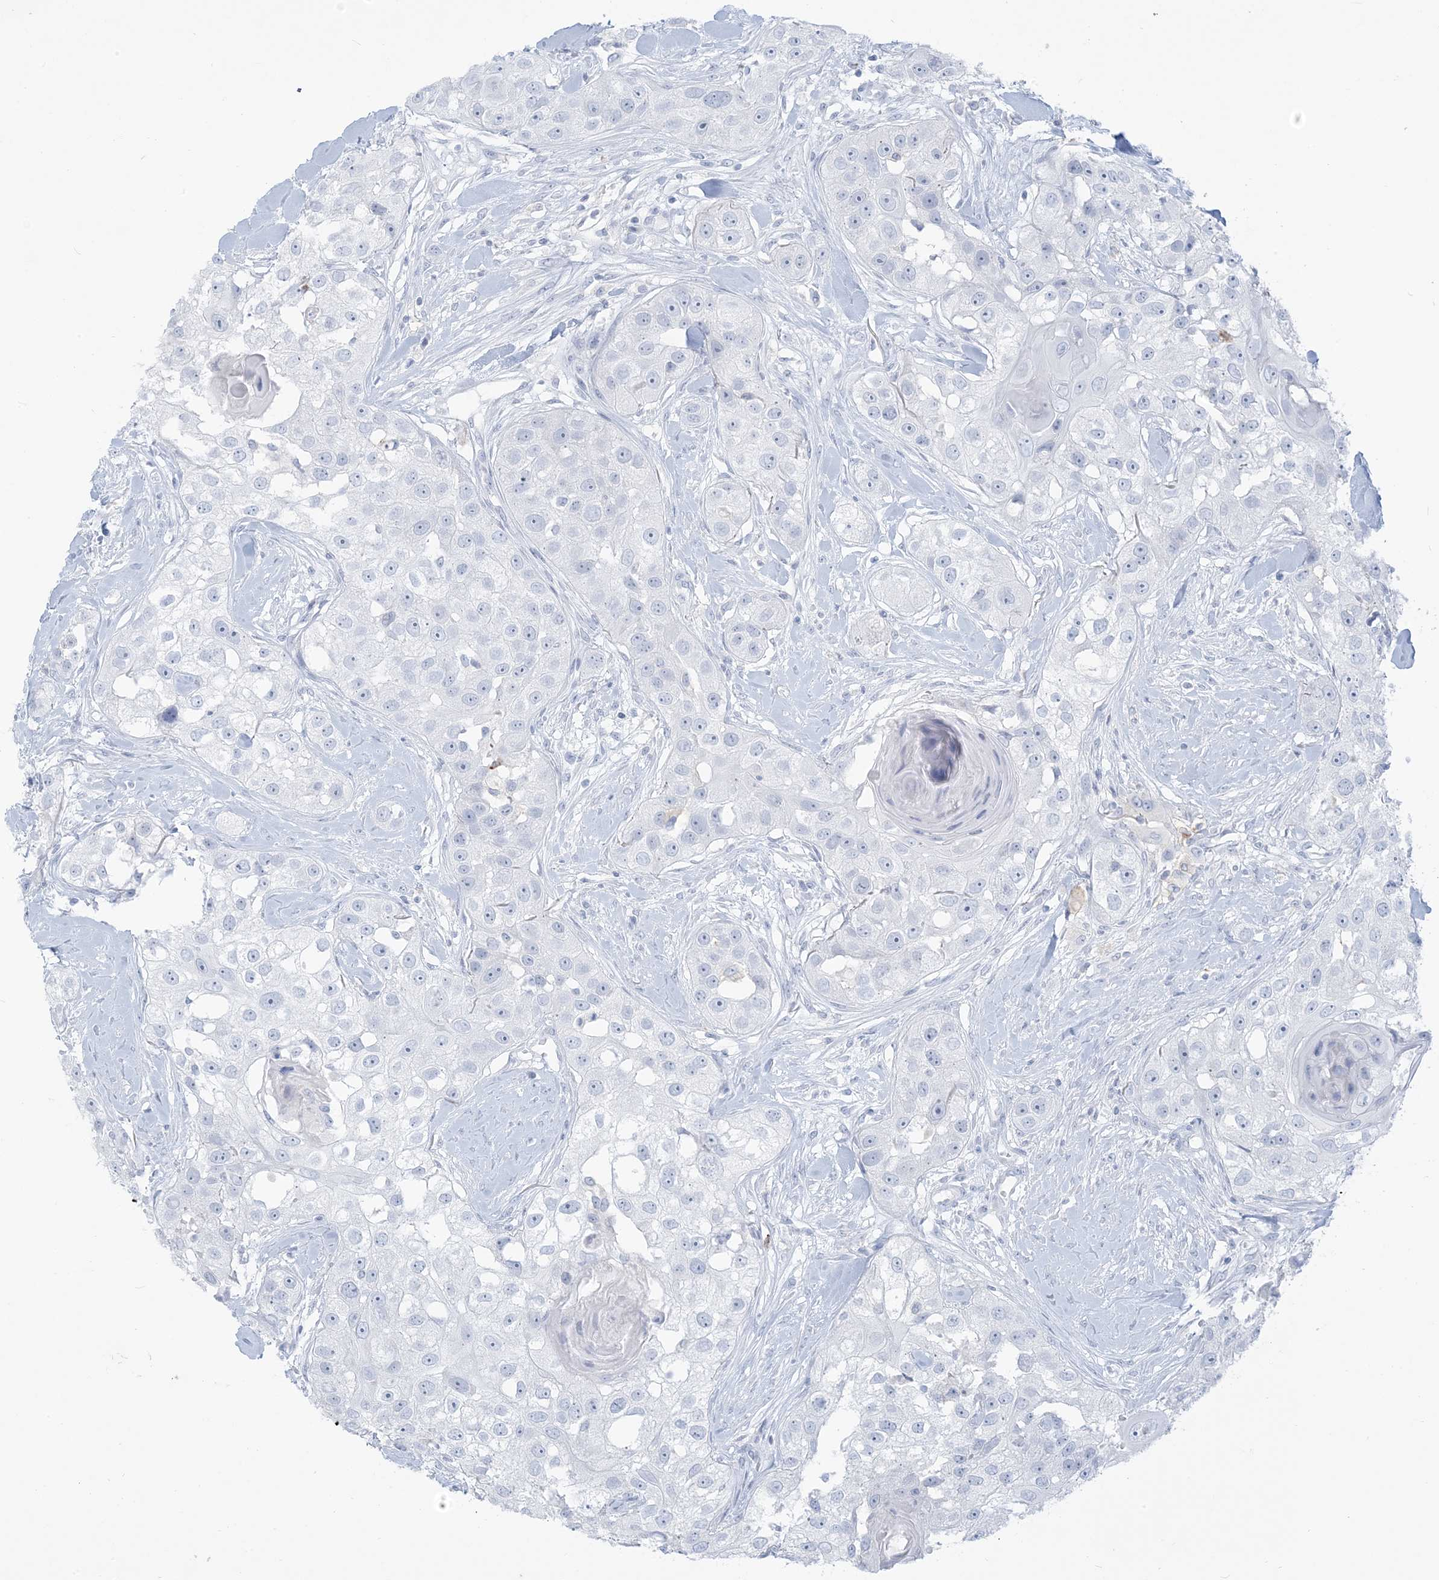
{"staining": {"intensity": "negative", "quantity": "none", "location": "none"}, "tissue": "head and neck cancer", "cell_type": "Tumor cells", "image_type": "cancer", "snomed": [{"axis": "morphology", "description": "Normal tissue, NOS"}, {"axis": "morphology", "description": "Squamous cell carcinoma, NOS"}, {"axis": "topography", "description": "Skeletal muscle"}, {"axis": "topography", "description": "Head-Neck"}], "caption": "IHC image of head and neck cancer (squamous cell carcinoma) stained for a protein (brown), which displays no positivity in tumor cells.", "gene": "HLA-DRB1", "patient": {"sex": "male", "age": 51}}